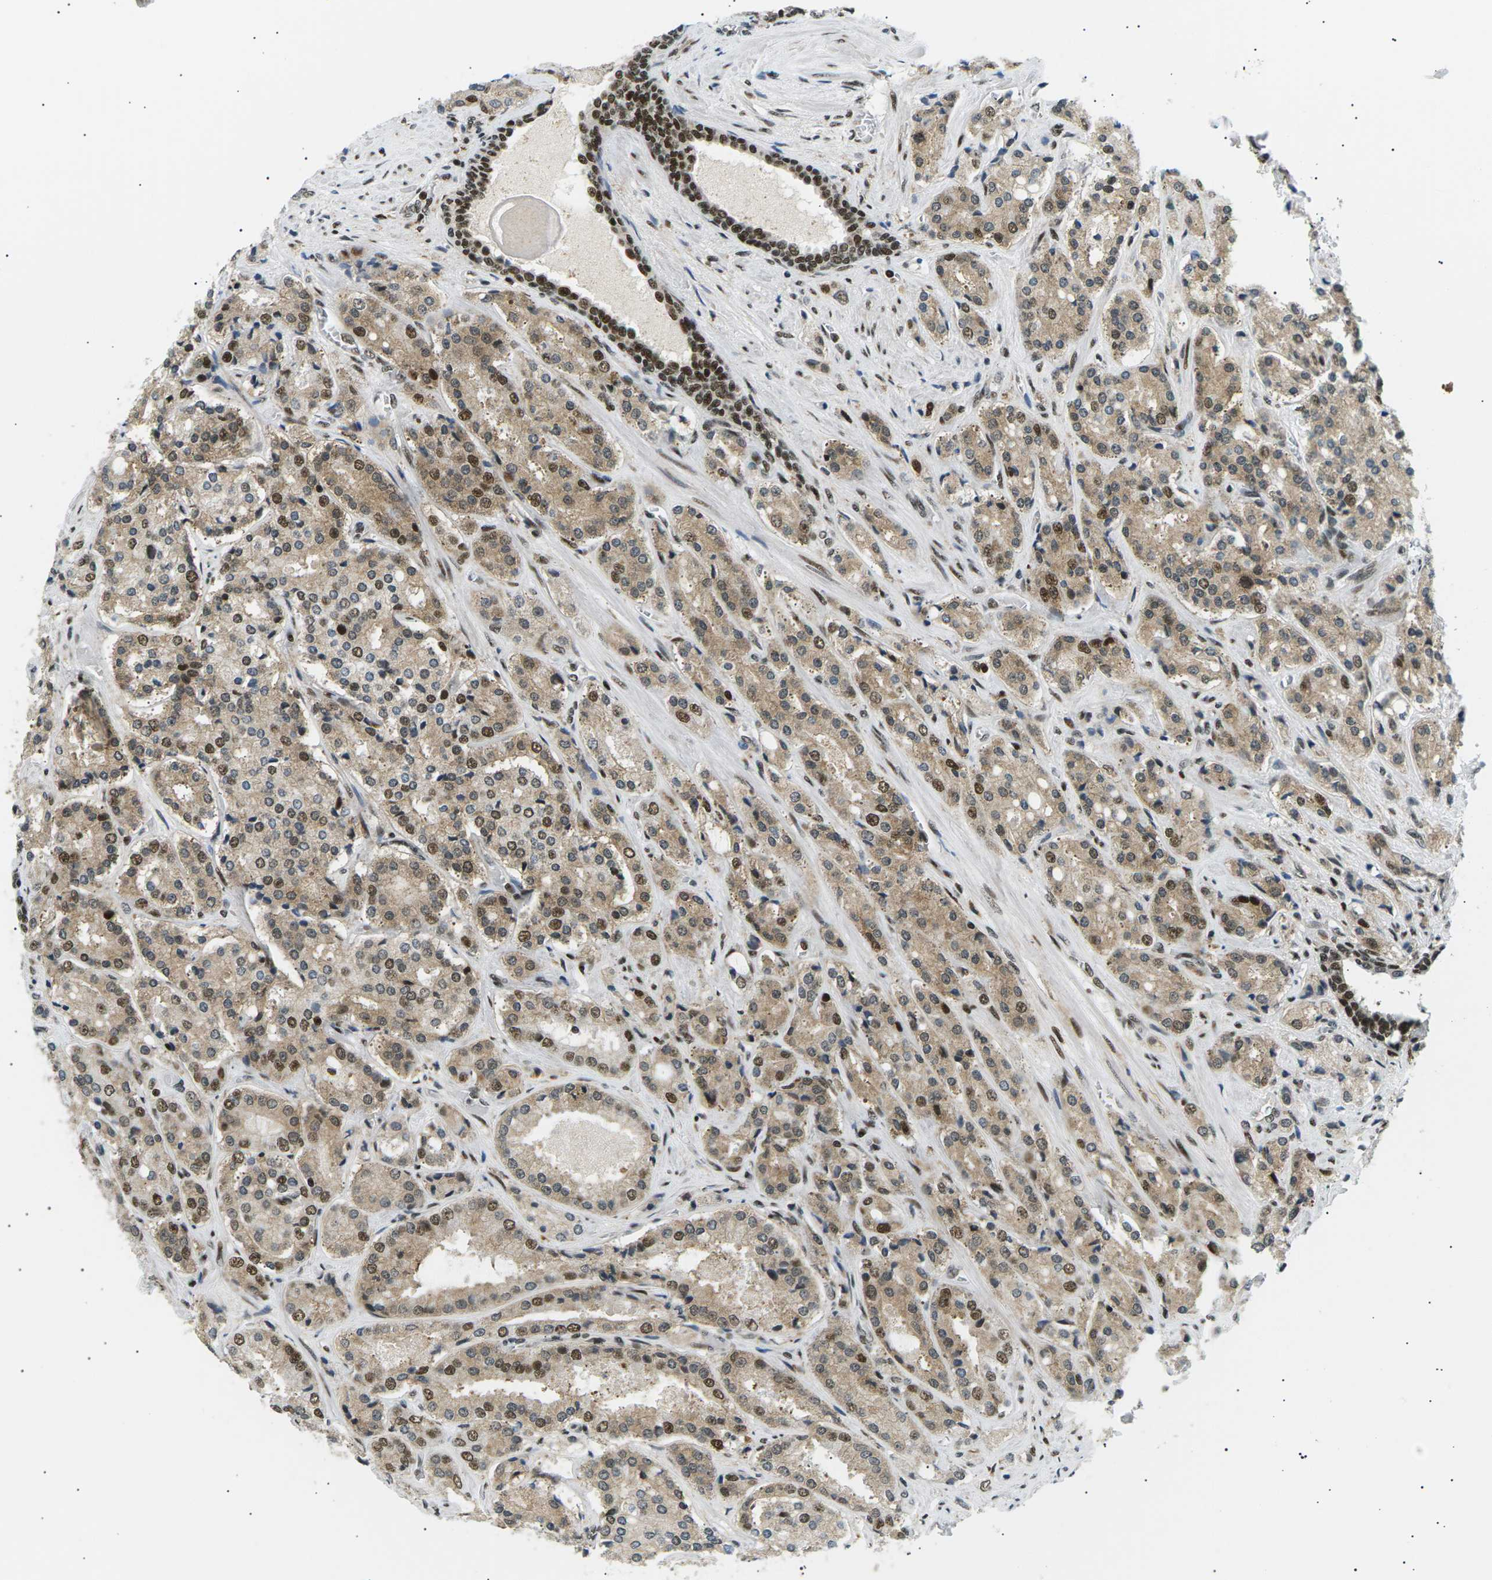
{"staining": {"intensity": "moderate", "quantity": "25%-75%", "location": "cytoplasmic/membranous,nuclear"}, "tissue": "prostate cancer", "cell_type": "Tumor cells", "image_type": "cancer", "snomed": [{"axis": "morphology", "description": "Adenocarcinoma, High grade"}, {"axis": "topography", "description": "Prostate"}], "caption": "High-power microscopy captured an IHC histopathology image of prostate cancer, revealing moderate cytoplasmic/membranous and nuclear positivity in approximately 25%-75% of tumor cells. Nuclei are stained in blue.", "gene": "RPA2", "patient": {"sex": "male", "age": 65}}